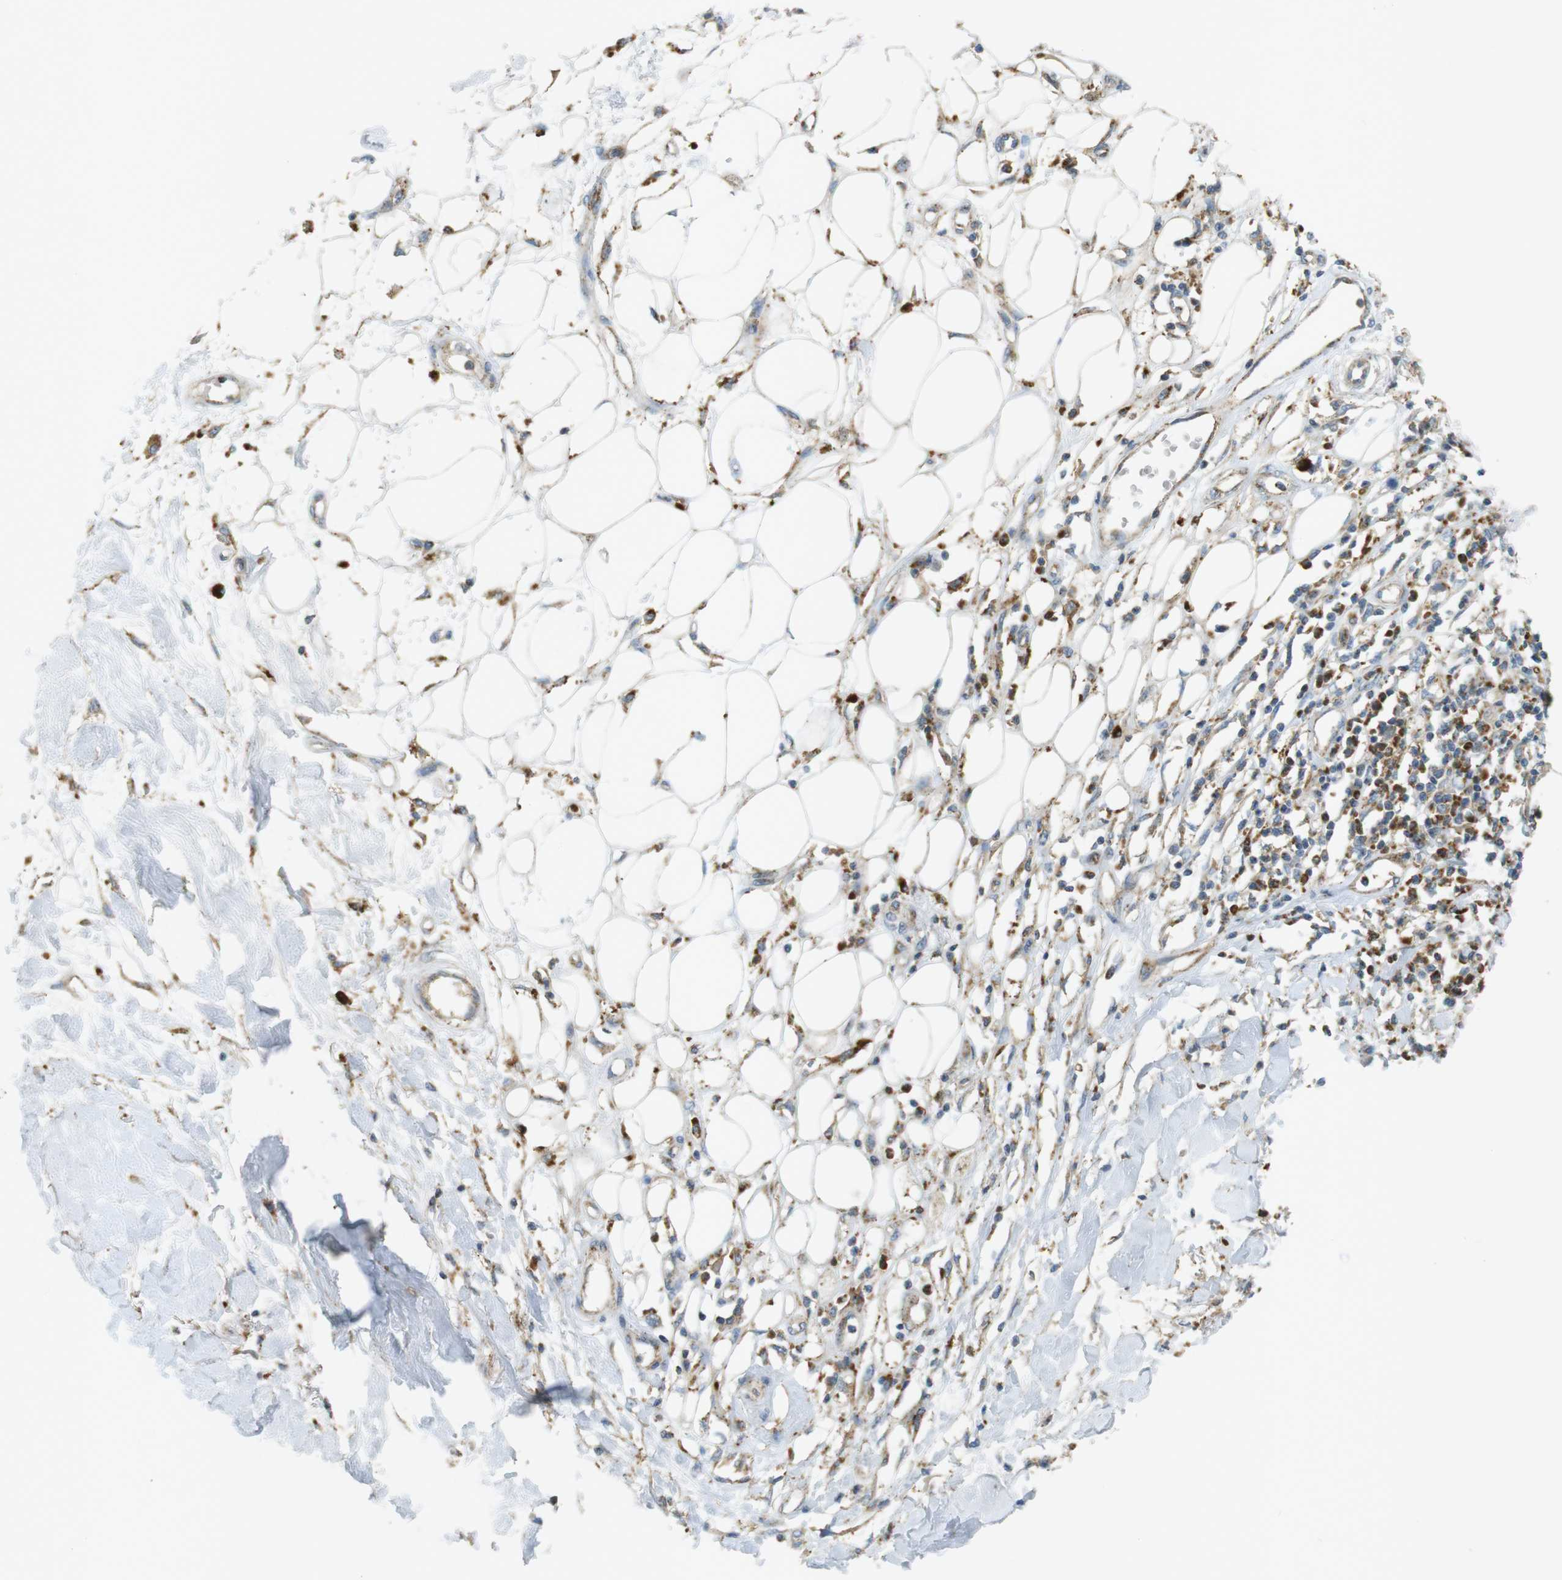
{"staining": {"intensity": "moderate", "quantity": "25%-75%", "location": "cytoplasmic/membranous"}, "tissue": "adipose tissue", "cell_type": "Adipocytes", "image_type": "normal", "snomed": [{"axis": "morphology", "description": "Normal tissue, NOS"}, {"axis": "morphology", "description": "Squamous cell carcinoma, NOS"}, {"axis": "topography", "description": "Skin"}, {"axis": "topography", "description": "Peripheral nerve tissue"}], "caption": "Immunohistochemical staining of unremarkable human adipose tissue displays moderate cytoplasmic/membranous protein positivity in approximately 25%-75% of adipocytes.", "gene": "LAMP1", "patient": {"sex": "male", "age": 83}}